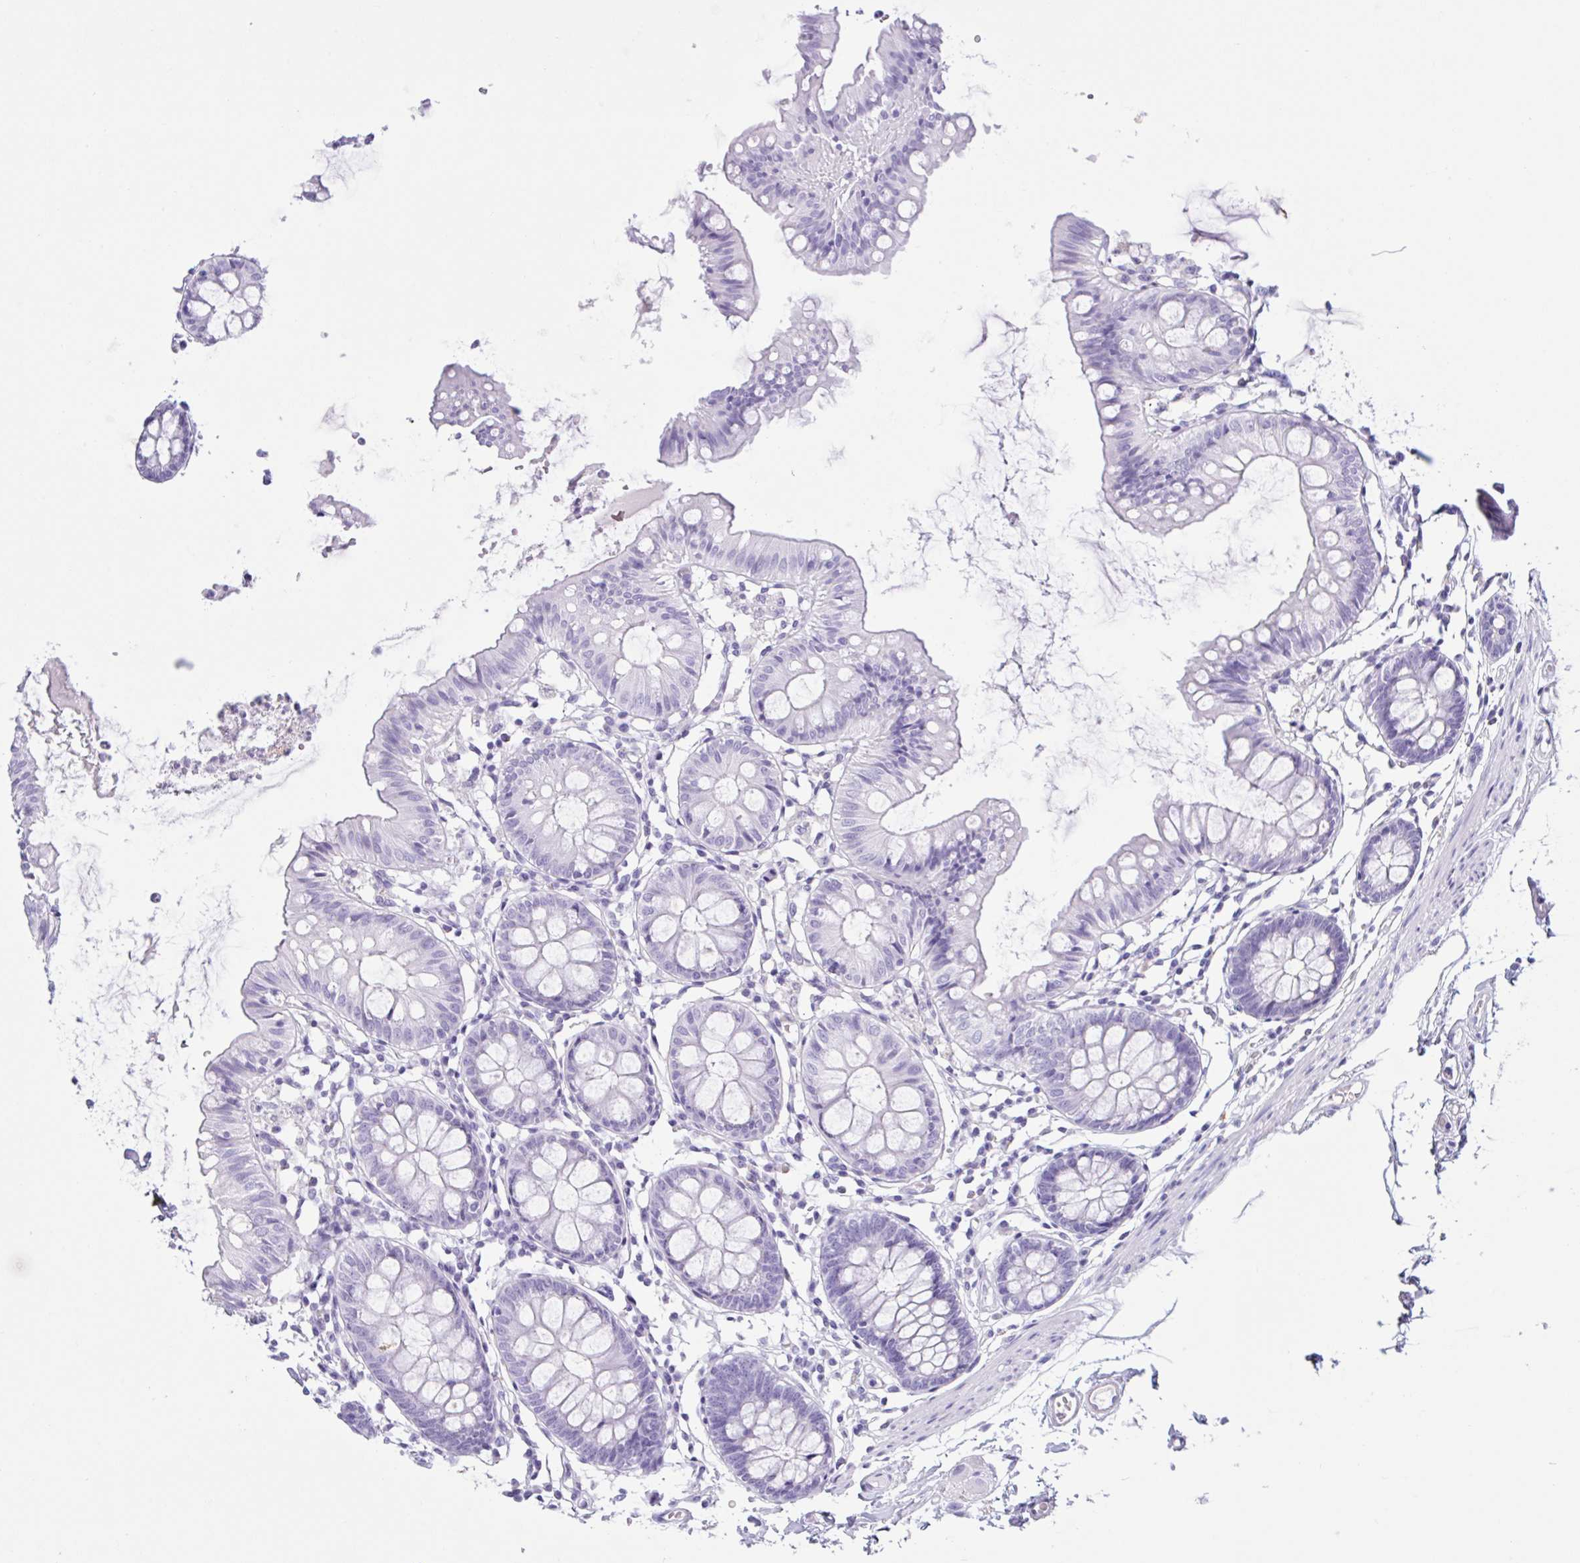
{"staining": {"intensity": "negative", "quantity": "none", "location": "none"}, "tissue": "colon", "cell_type": "Endothelial cells", "image_type": "normal", "snomed": [{"axis": "morphology", "description": "Normal tissue, NOS"}, {"axis": "topography", "description": "Colon"}], "caption": "A photomicrograph of human colon is negative for staining in endothelial cells. (Stains: DAB immunohistochemistry (IHC) with hematoxylin counter stain, Microscopy: brightfield microscopy at high magnification).", "gene": "MRGPRG", "patient": {"sex": "female", "age": 84}}